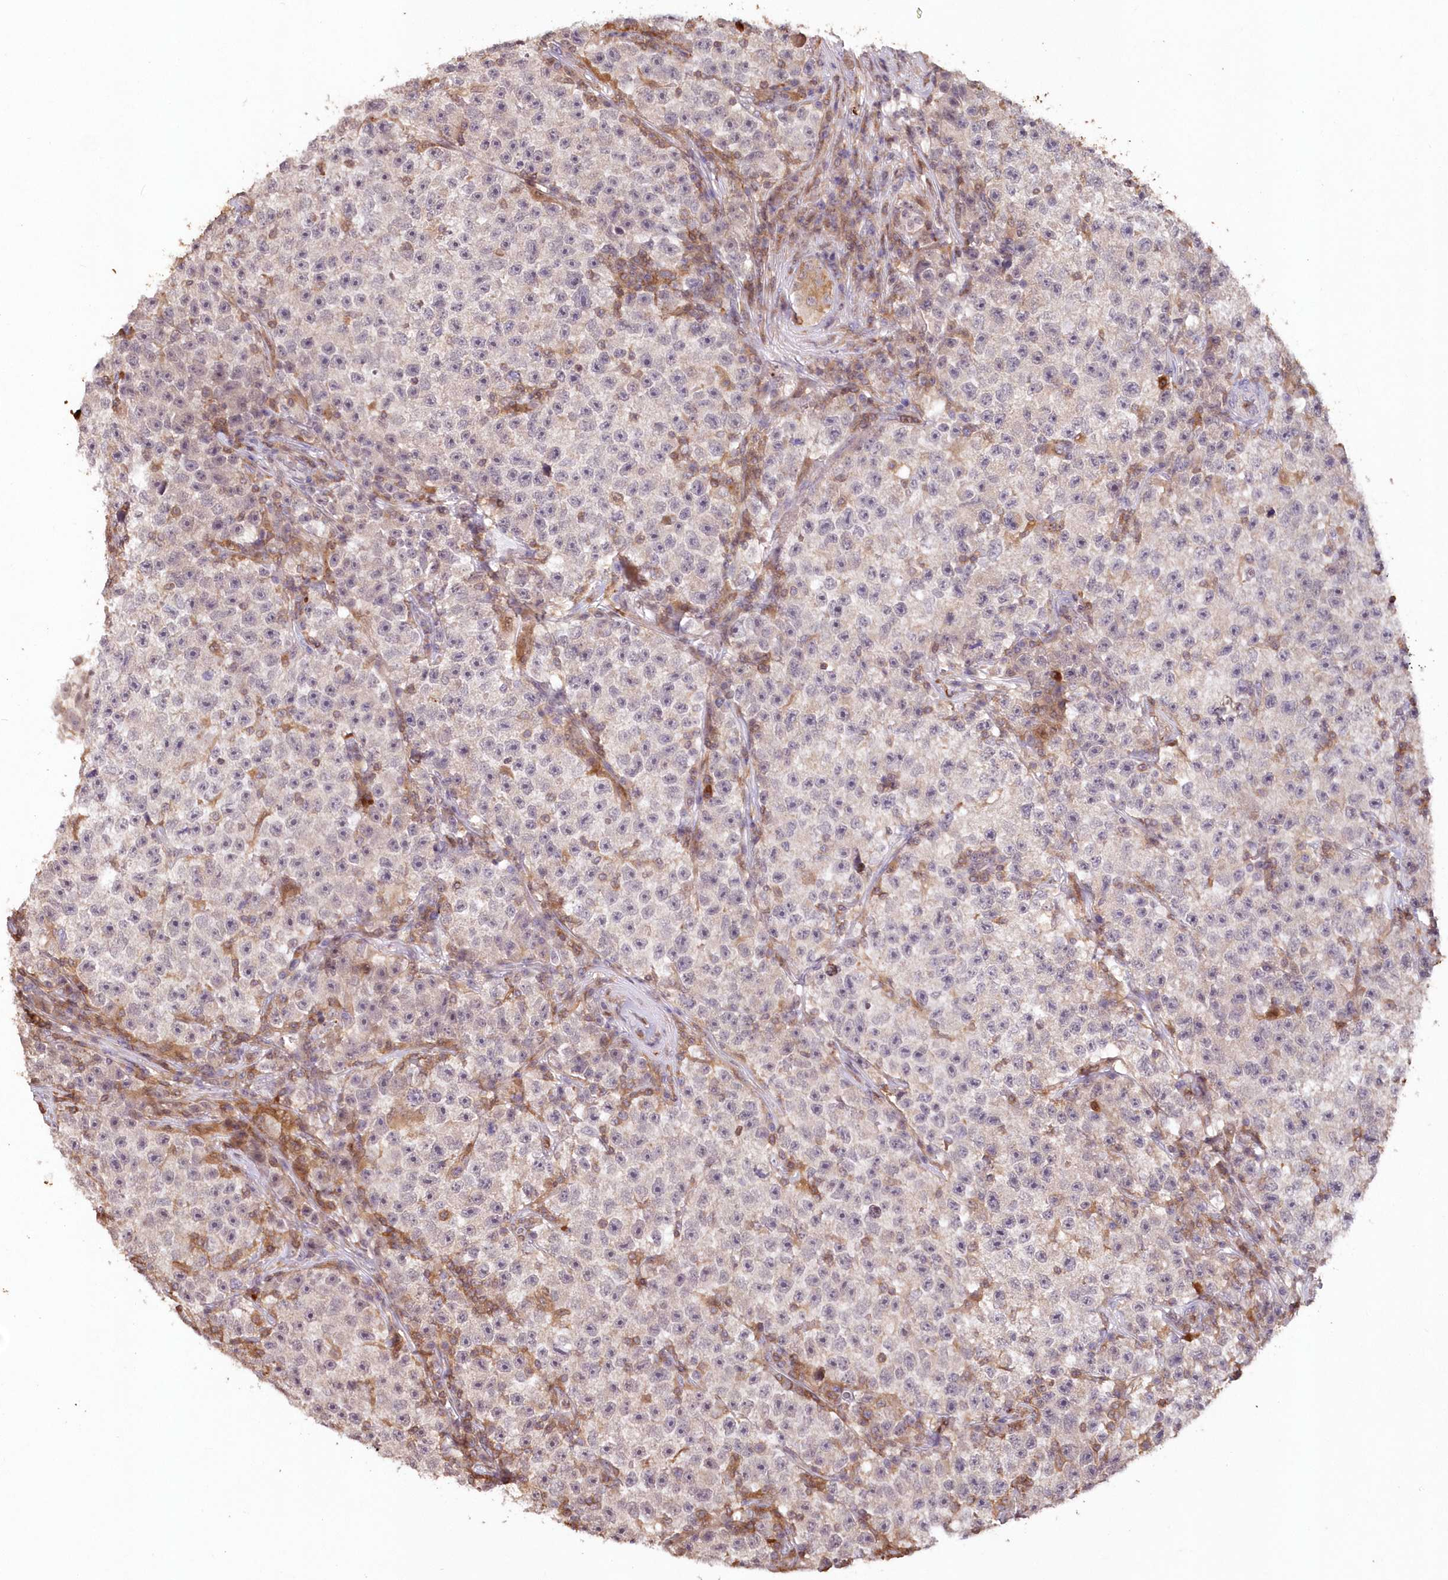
{"staining": {"intensity": "weak", "quantity": "<25%", "location": "cytoplasmic/membranous"}, "tissue": "testis cancer", "cell_type": "Tumor cells", "image_type": "cancer", "snomed": [{"axis": "morphology", "description": "Seminoma, NOS"}, {"axis": "topography", "description": "Testis"}], "caption": "Tumor cells are negative for brown protein staining in seminoma (testis).", "gene": "SNED1", "patient": {"sex": "male", "age": 22}}